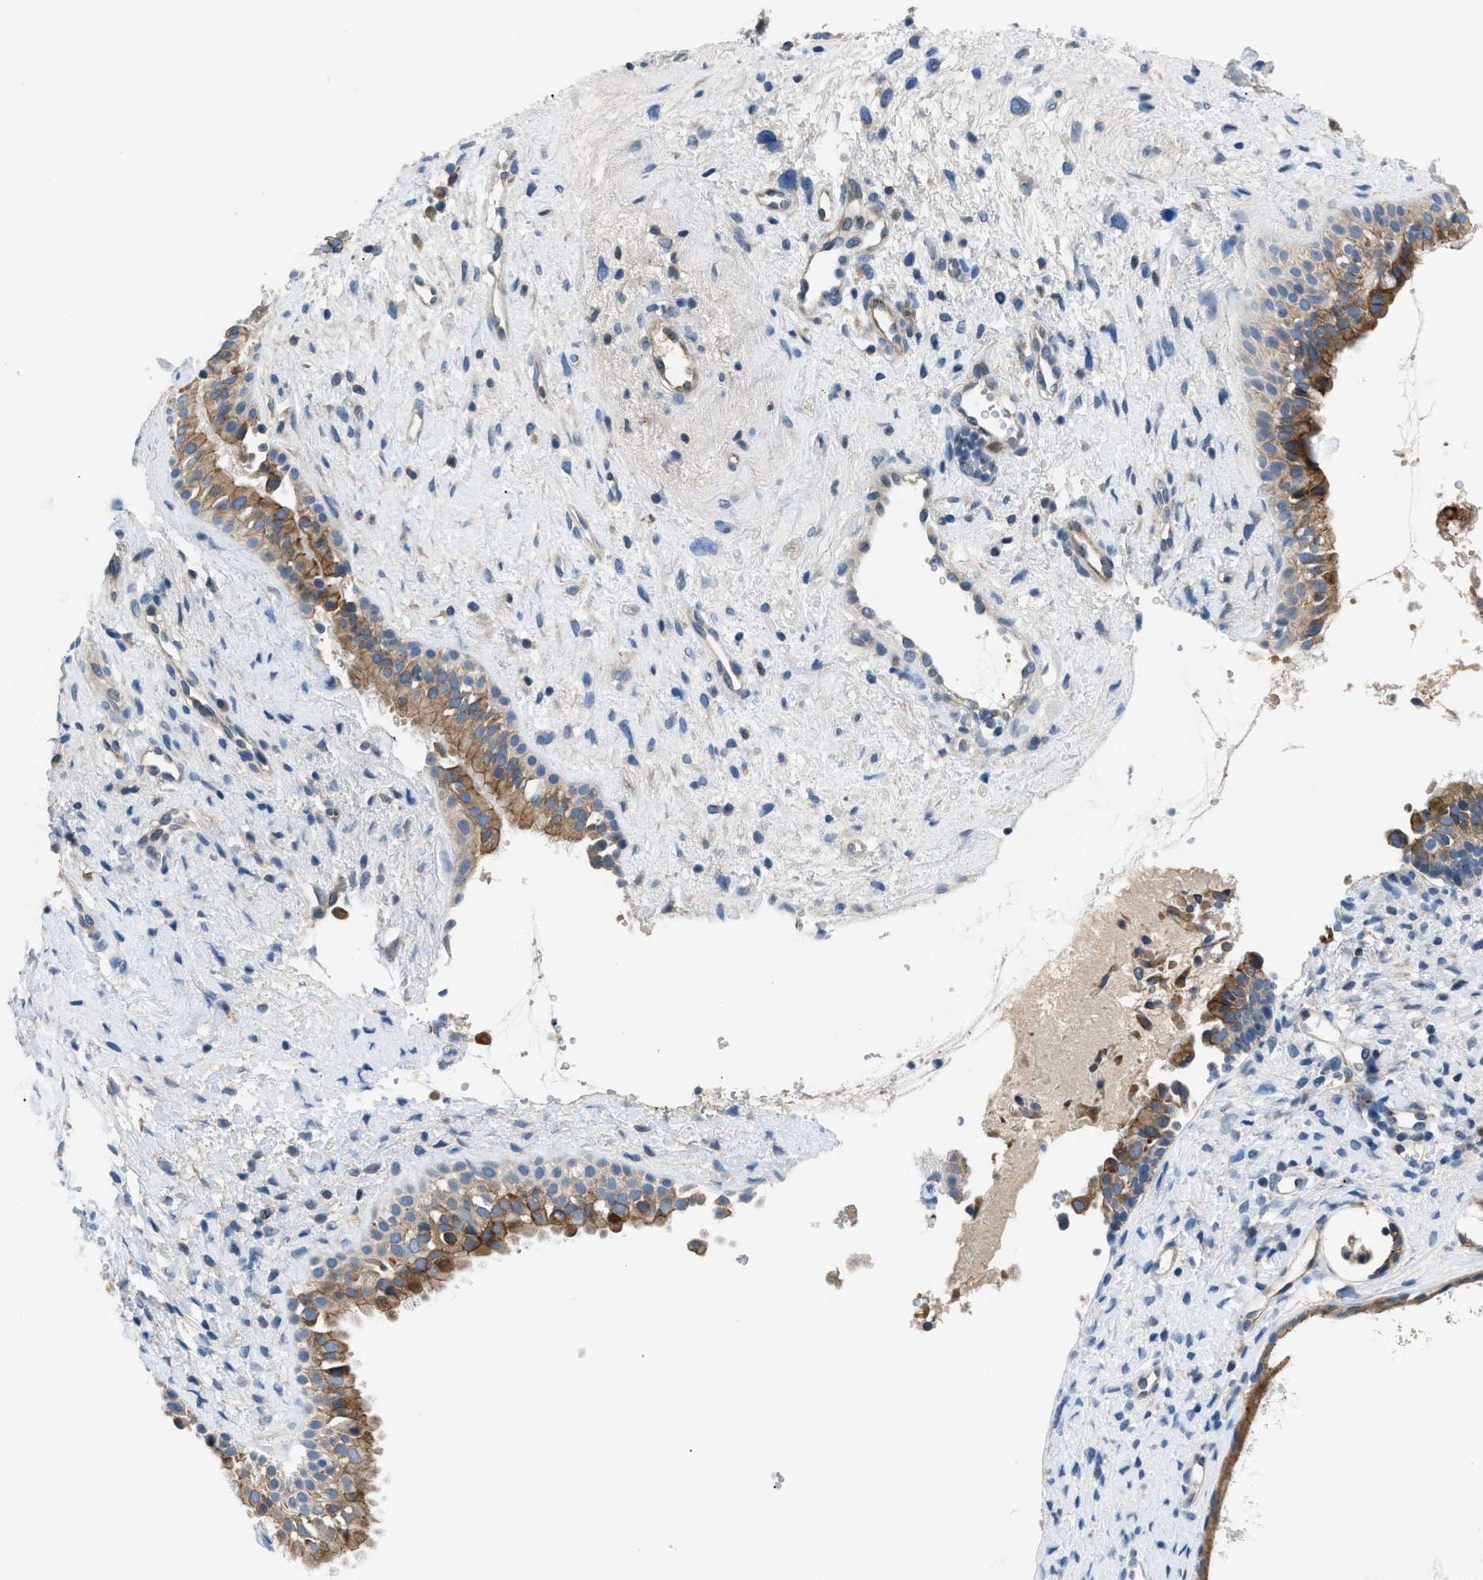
{"staining": {"intensity": "moderate", "quantity": ">75%", "location": "cytoplasmic/membranous"}, "tissue": "nasopharynx", "cell_type": "Respiratory epithelial cells", "image_type": "normal", "snomed": [{"axis": "morphology", "description": "Normal tissue, NOS"}, {"axis": "topography", "description": "Nasopharynx"}], "caption": "Moderate cytoplasmic/membranous protein expression is appreciated in approximately >75% of respiratory epithelial cells in nasopharynx.", "gene": "ZDHHC24", "patient": {"sex": "male", "age": 22}}